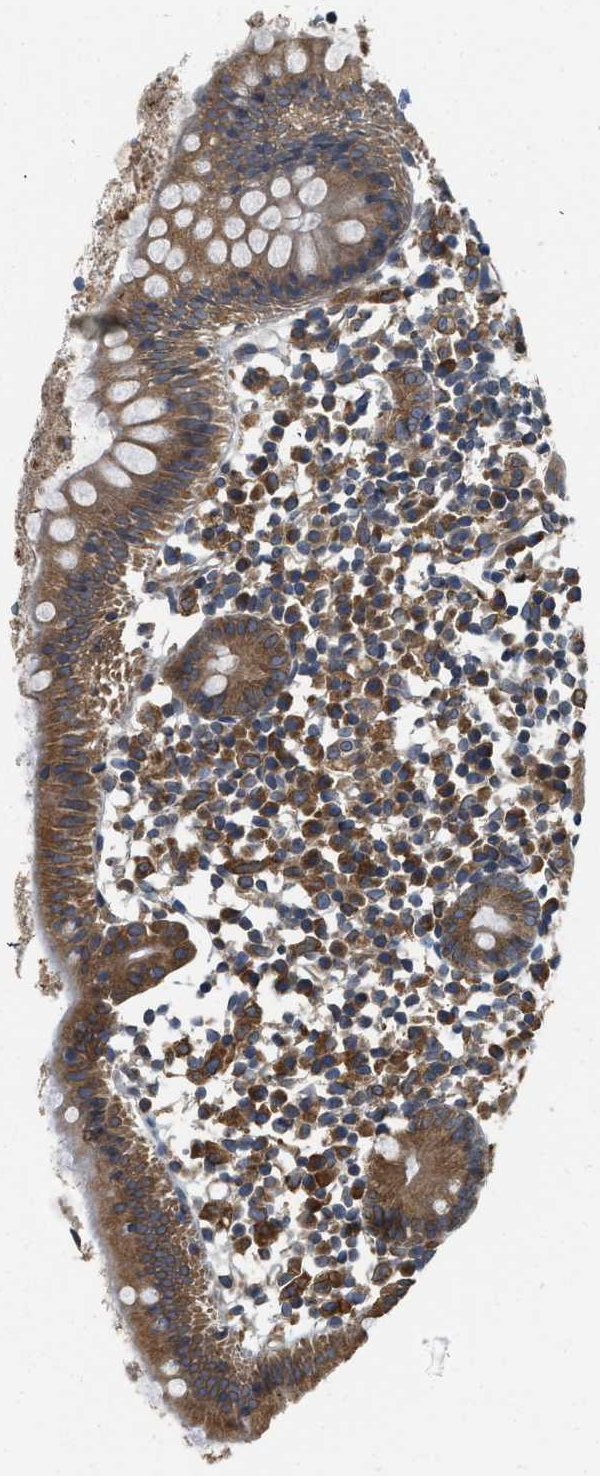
{"staining": {"intensity": "moderate", "quantity": ">75%", "location": "cytoplasmic/membranous"}, "tissue": "appendix", "cell_type": "Glandular cells", "image_type": "normal", "snomed": [{"axis": "morphology", "description": "Normal tissue, NOS"}, {"axis": "topography", "description": "Appendix"}], "caption": "Protein positivity by immunohistochemistry (IHC) demonstrates moderate cytoplasmic/membranous staining in approximately >75% of glandular cells in benign appendix.", "gene": "BCAP31", "patient": {"sex": "female", "age": 20}}